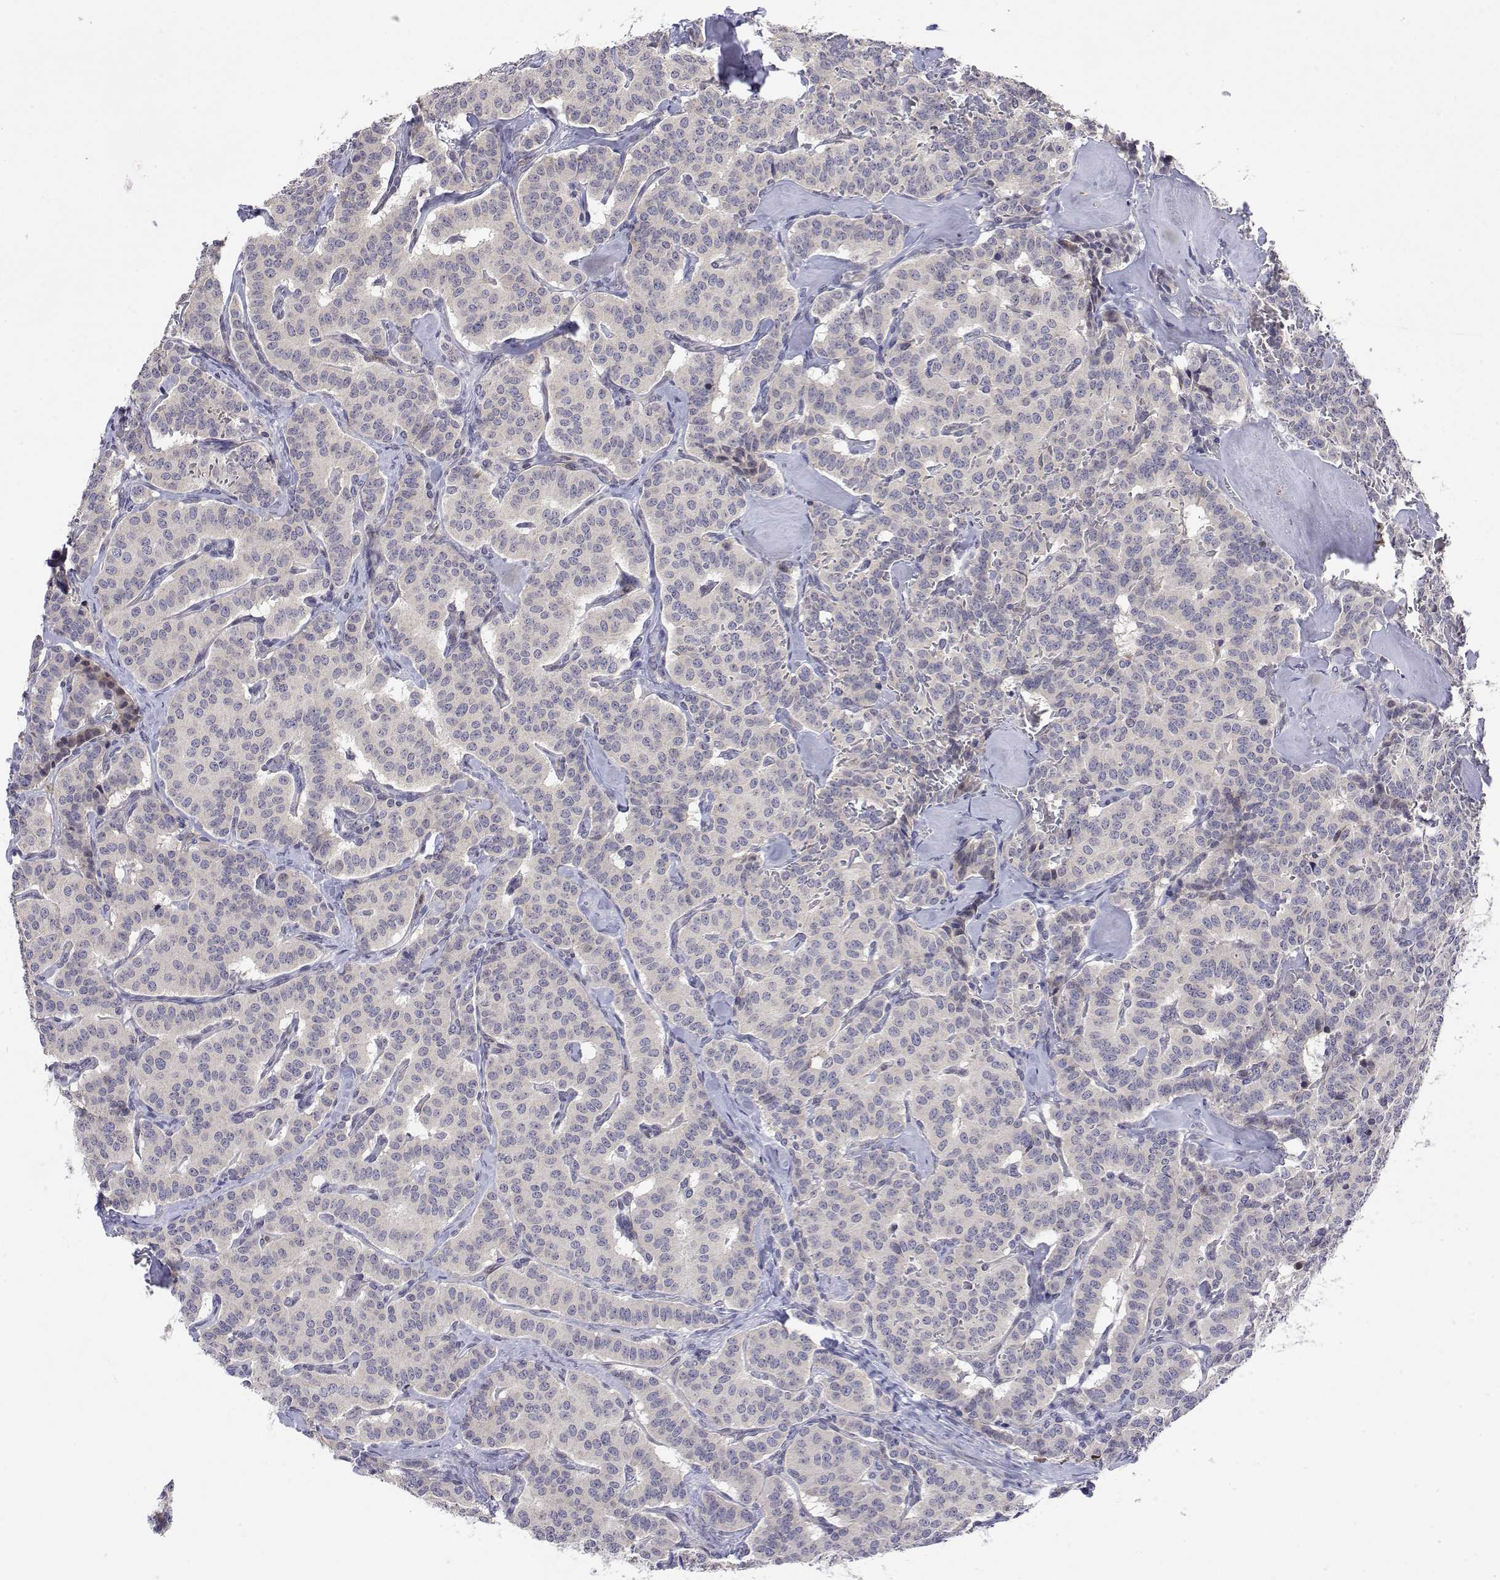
{"staining": {"intensity": "negative", "quantity": "none", "location": "none"}, "tissue": "carcinoid", "cell_type": "Tumor cells", "image_type": "cancer", "snomed": [{"axis": "morphology", "description": "Carcinoid, malignant, NOS"}, {"axis": "topography", "description": "Lung"}], "caption": "Immunohistochemistry of human carcinoid reveals no positivity in tumor cells.", "gene": "IGFBP4", "patient": {"sex": "female", "age": 46}}